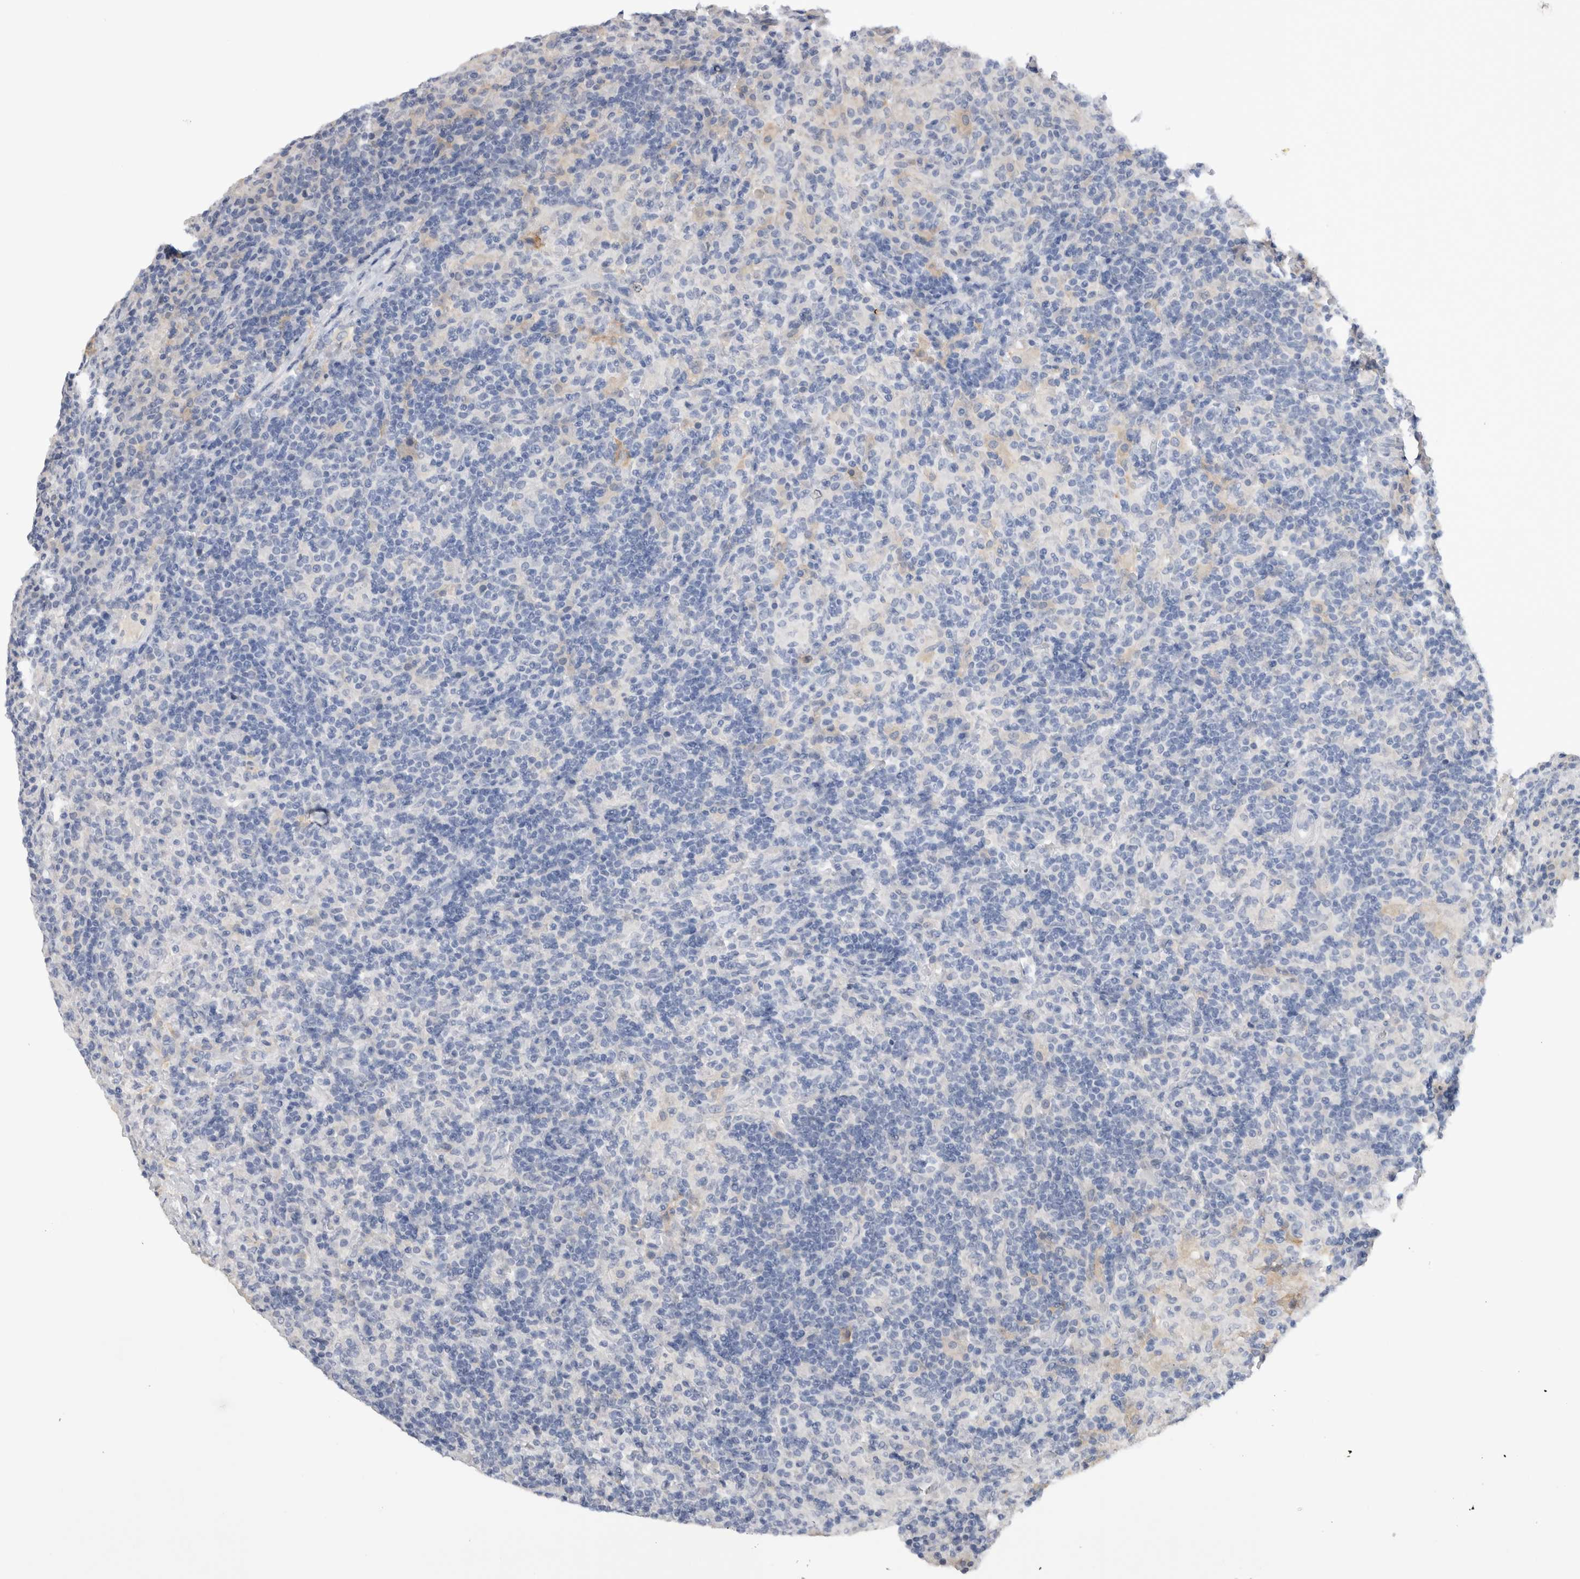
{"staining": {"intensity": "negative", "quantity": "none", "location": "none"}, "tissue": "lymphoma", "cell_type": "Tumor cells", "image_type": "cancer", "snomed": [{"axis": "morphology", "description": "Hodgkin's disease, NOS"}, {"axis": "topography", "description": "Lymph node"}], "caption": "Protein analysis of Hodgkin's disease exhibits no significant staining in tumor cells. (Brightfield microscopy of DAB immunohistochemistry at high magnification).", "gene": "VSIG4", "patient": {"sex": "male", "age": 70}}